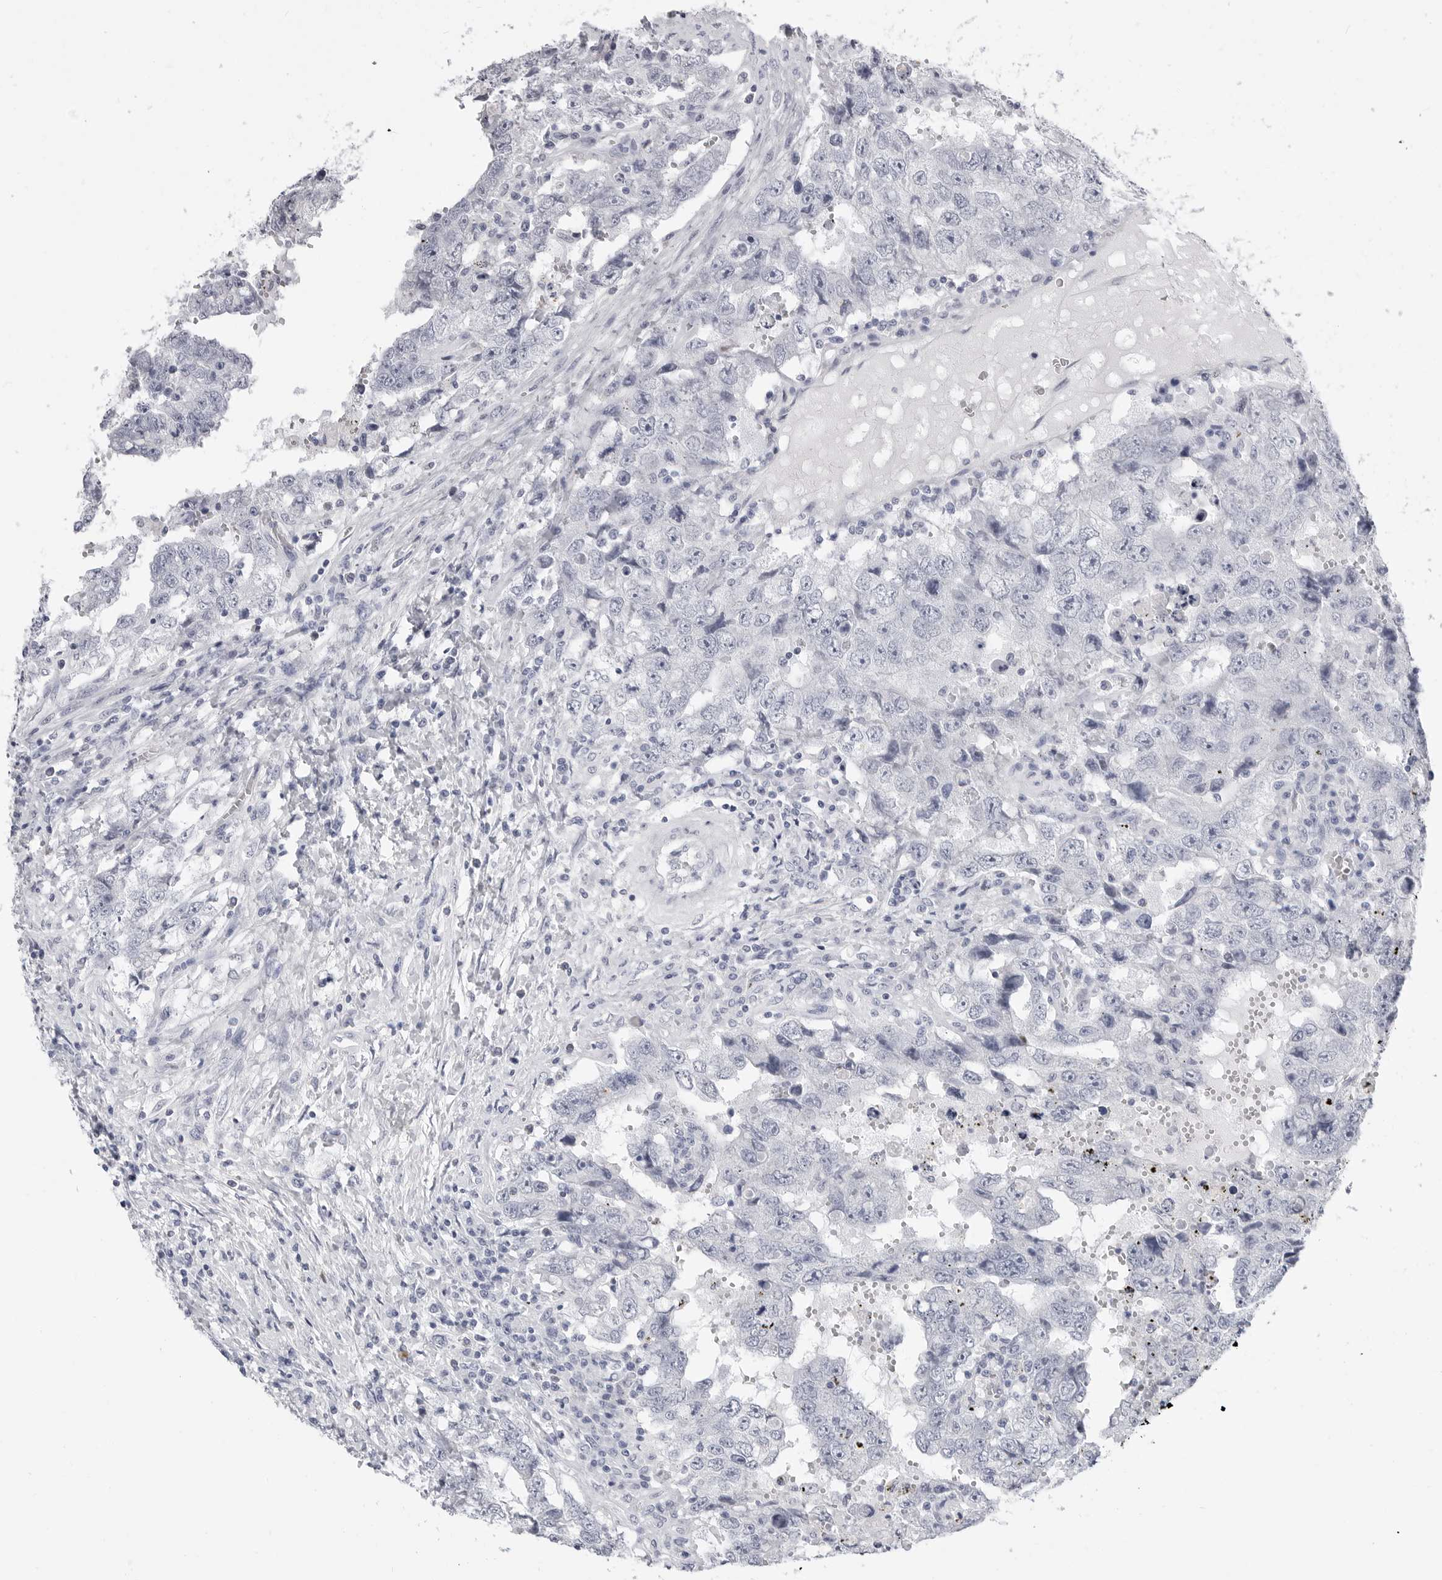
{"staining": {"intensity": "negative", "quantity": "none", "location": "none"}, "tissue": "testis cancer", "cell_type": "Tumor cells", "image_type": "cancer", "snomed": [{"axis": "morphology", "description": "Carcinoma, Embryonal, NOS"}, {"axis": "topography", "description": "Testis"}], "caption": "Testis cancer was stained to show a protein in brown. There is no significant expression in tumor cells.", "gene": "PLN", "patient": {"sex": "male", "age": 26}}